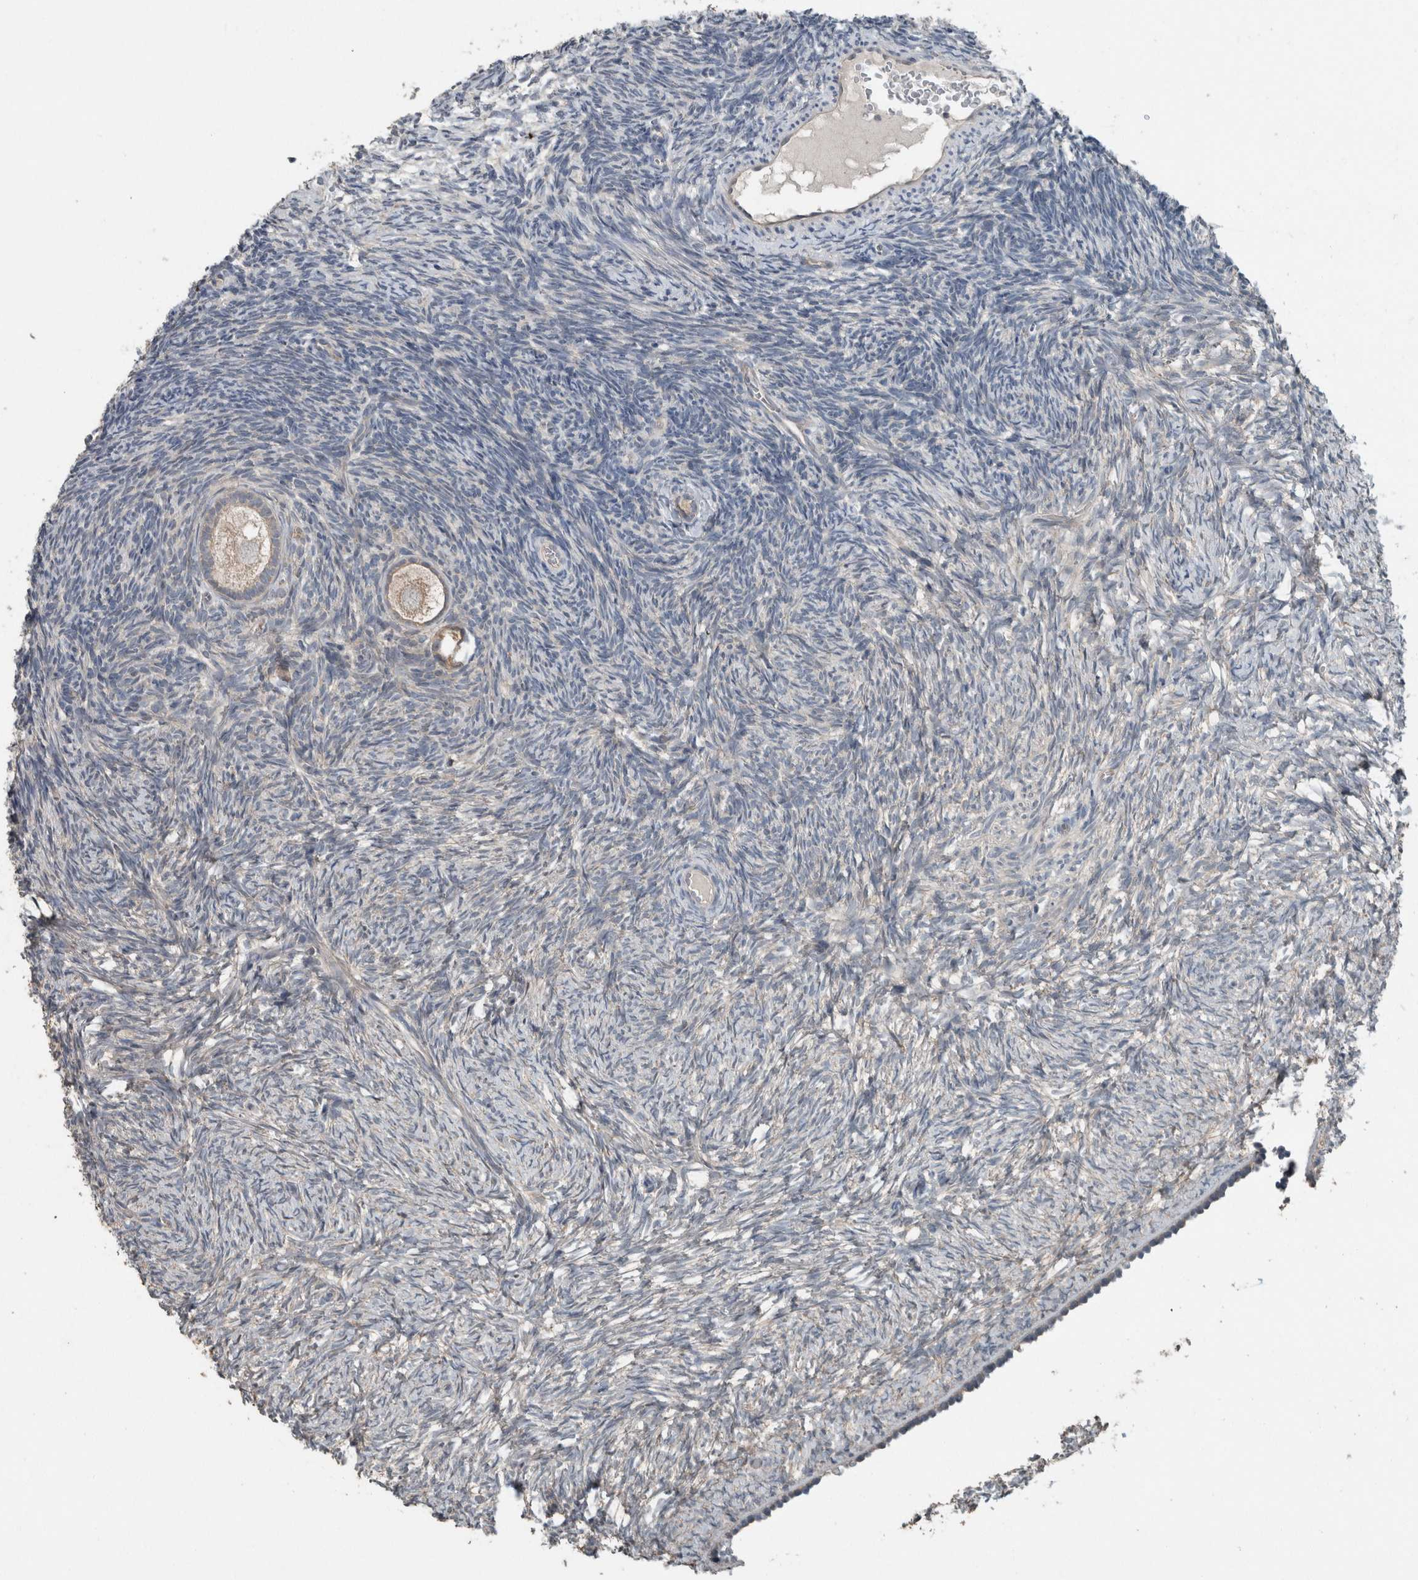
{"staining": {"intensity": "weak", "quantity": ">75%", "location": "cytoplasmic/membranous"}, "tissue": "ovary", "cell_type": "Follicle cells", "image_type": "normal", "snomed": [{"axis": "morphology", "description": "Normal tissue, NOS"}, {"axis": "topography", "description": "Ovary"}], "caption": "Immunohistochemistry (DAB) staining of unremarkable ovary shows weak cytoplasmic/membranous protein staining in approximately >75% of follicle cells.", "gene": "KNTC1", "patient": {"sex": "female", "age": 34}}